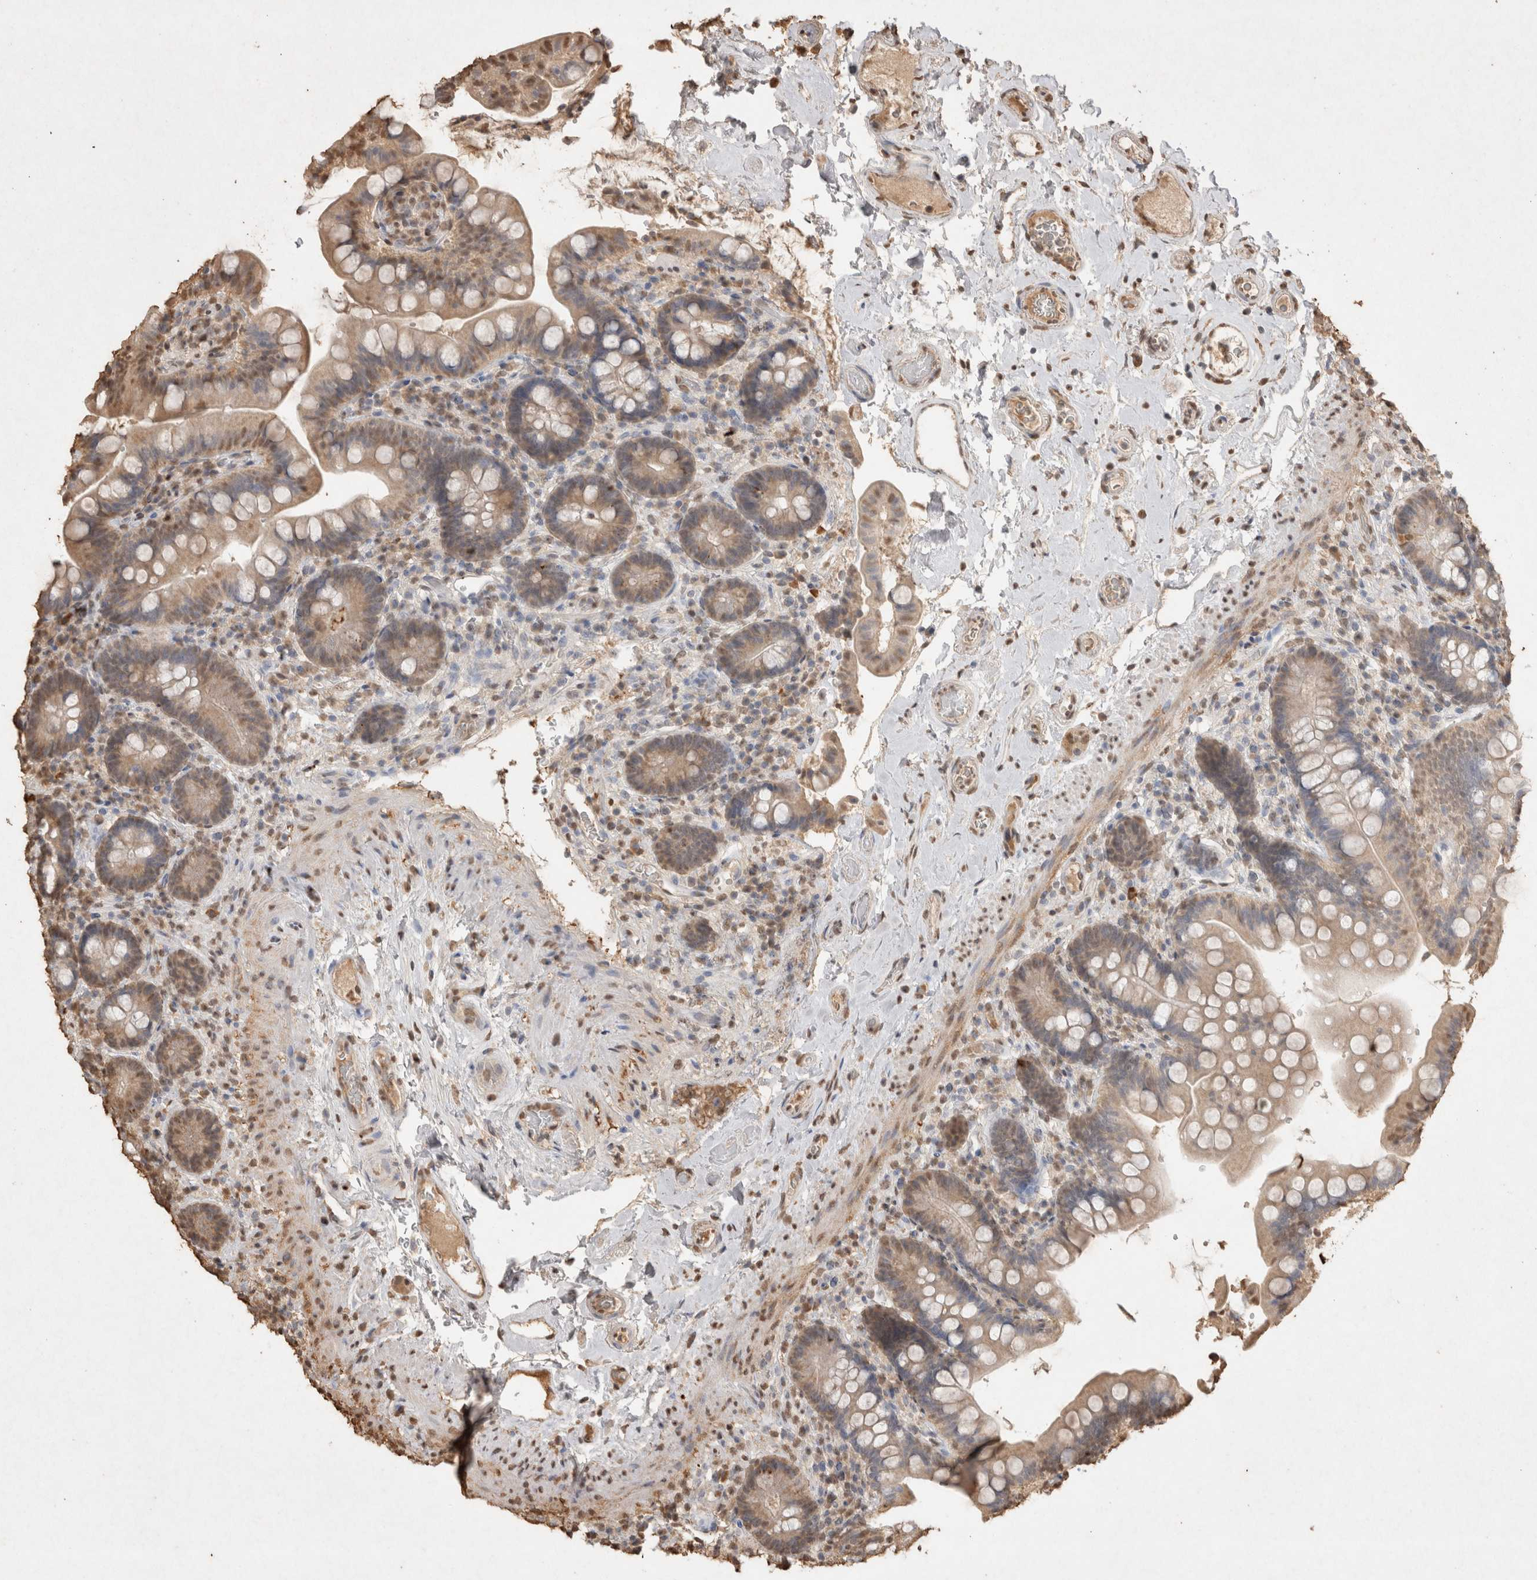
{"staining": {"intensity": "moderate", "quantity": ">75%", "location": "cytoplasmic/membranous"}, "tissue": "colon", "cell_type": "Endothelial cells", "image_type": "normal", "snomed": [{"axis": "morphology", "description": "Normal tissue, NOS"}, {"axis": "topography", "description": "Smooth muscle"}, {"axis": "topography", "description": "Colon"}], "caption": "Colon was stained to show a protein in brown. There is medium levels of moderate cytoplasmic/membranous positivity in about >75% of endothelial cells. The staining was performed using DAB (3,3'-diaminobenzidine) to visualize the protein expression in brown, while the nuclei were stained in blue with hematoxylin (Magnification: 20x).", "gene": "MLX", "patient": {"sex": "male", "age": 73}}